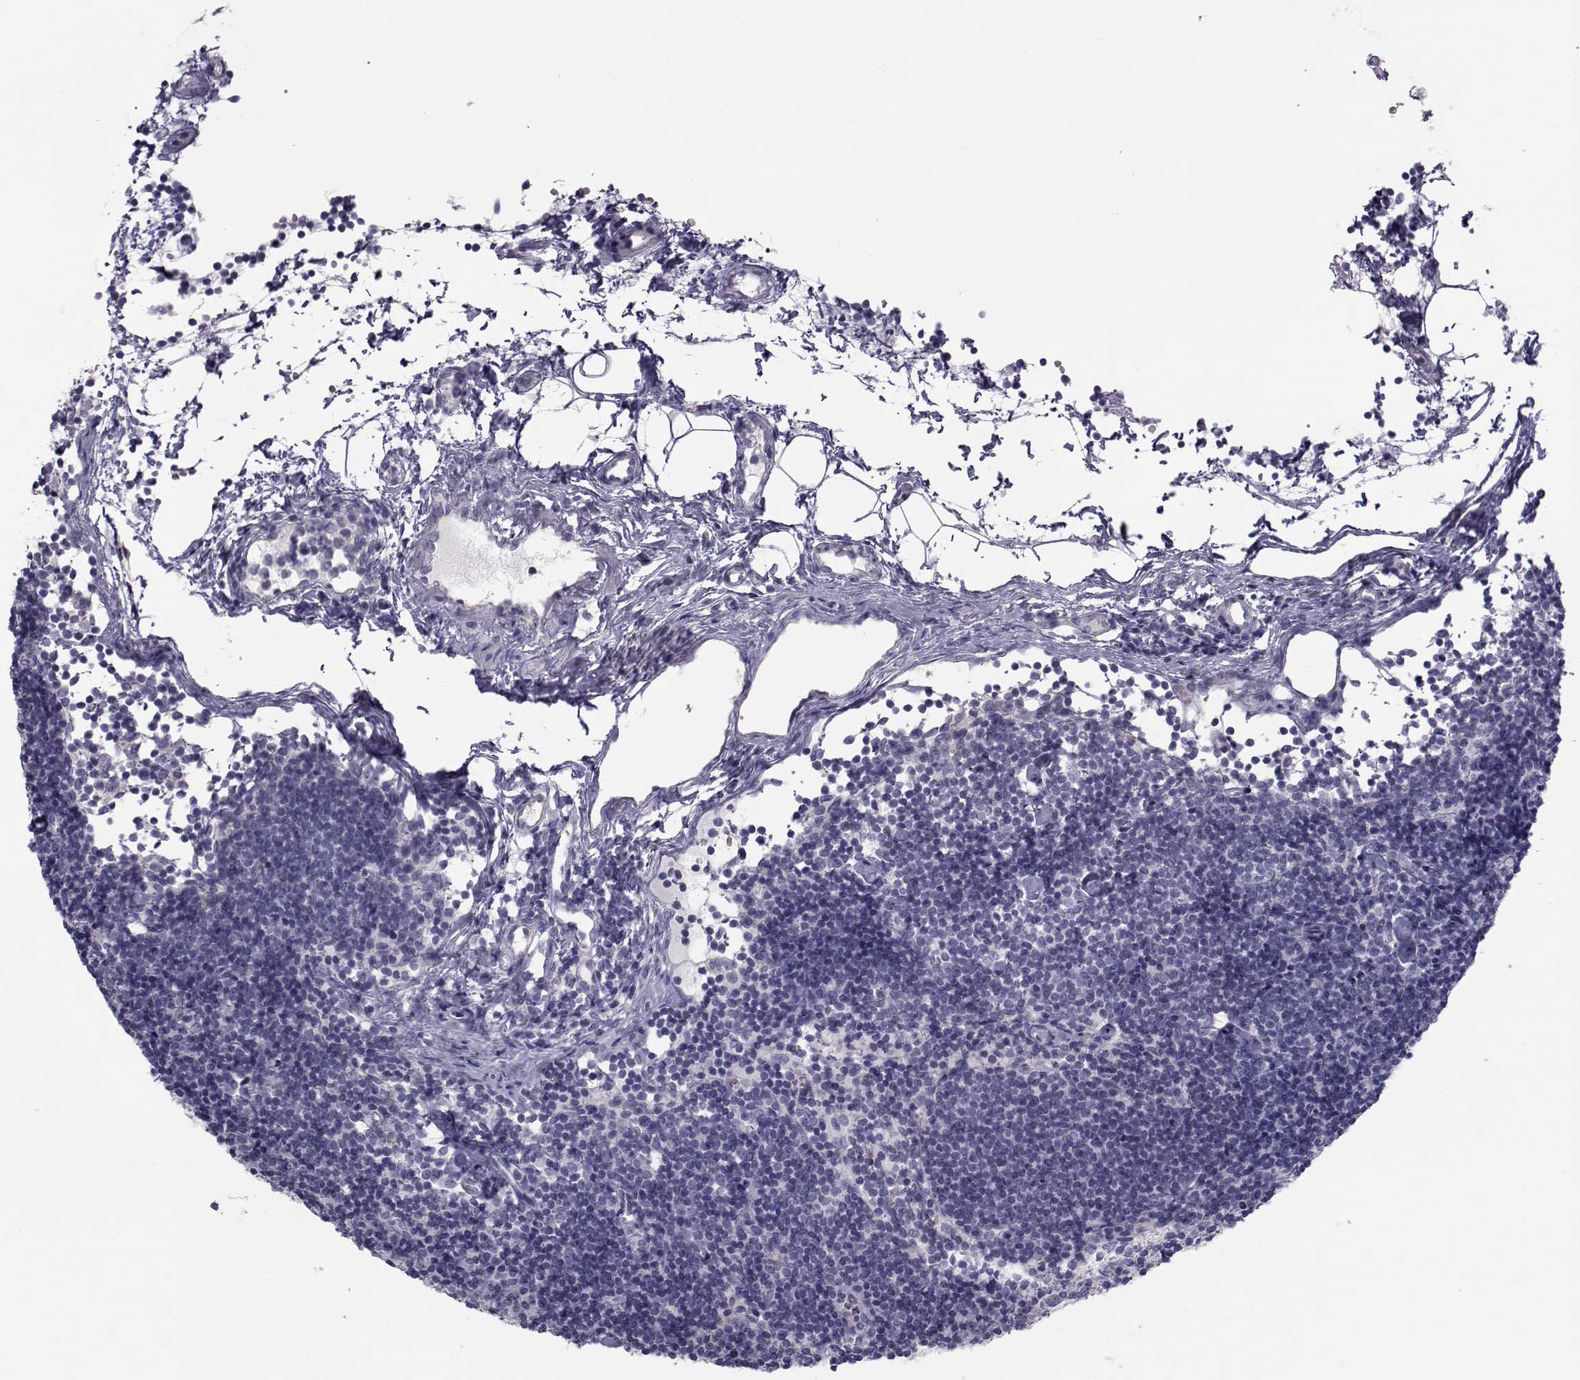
{"staining": {"intensity": "negative", "quantity": "none", "location": "none"}, "tissue": "lymph node", "cell_type": "Germinal center cells", "image_type": "normal", "snomed": [{"axis": "morphology", "description": "Normal tissue, NOS"}, {"axis": "topography", "description": "Lymph node"}], "caption": "The image reveals no staining of germinal center cells in benign lymph node.", "gene": "GARIN3", "patient": {"sex": "female", "age": 42}}